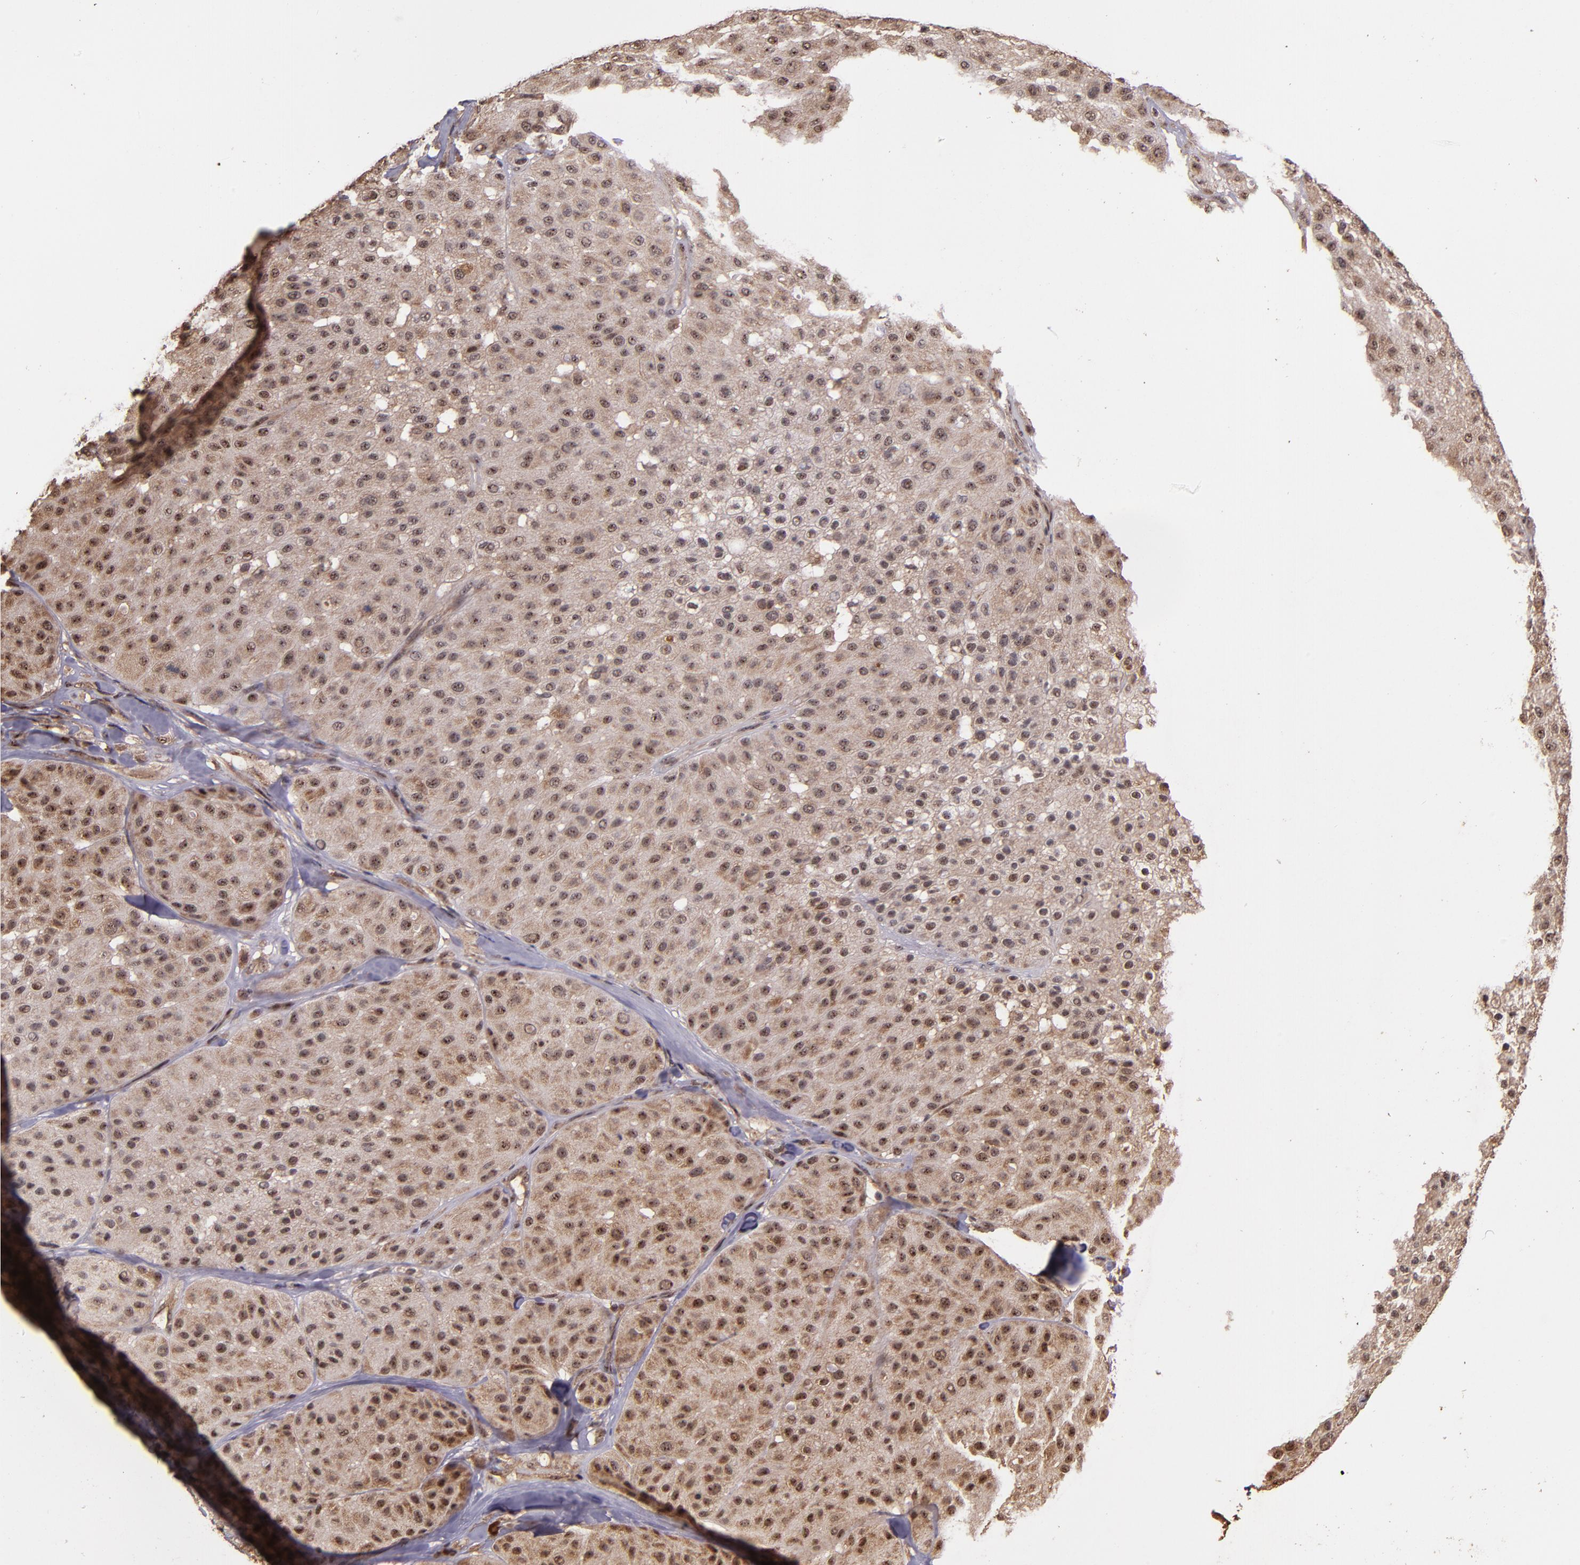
{"staining": {"intensity": "weak", "quantity": ">75%", "location": "cytoplasmic/membranous"}, "tissue": "melanoma", "cell_type": "Tumor cells", "image_type": "cancer", "snomed": [{"axis": "morphology", "description": "Normal tissue, NOS"}, {"axis": "morphology", "description": "Malignant melanoma, Metastatic site"}, {"axis": "topography", "description": "Skin"}], "caption": "A low amount of weak cytoplasmic/membranous positivity is identified in about >75% of tumor cells in malignant melanoma (metastatic site) tissue.", "gene": "RIOK3", "patient": {"sex": "male", "age": 41}}